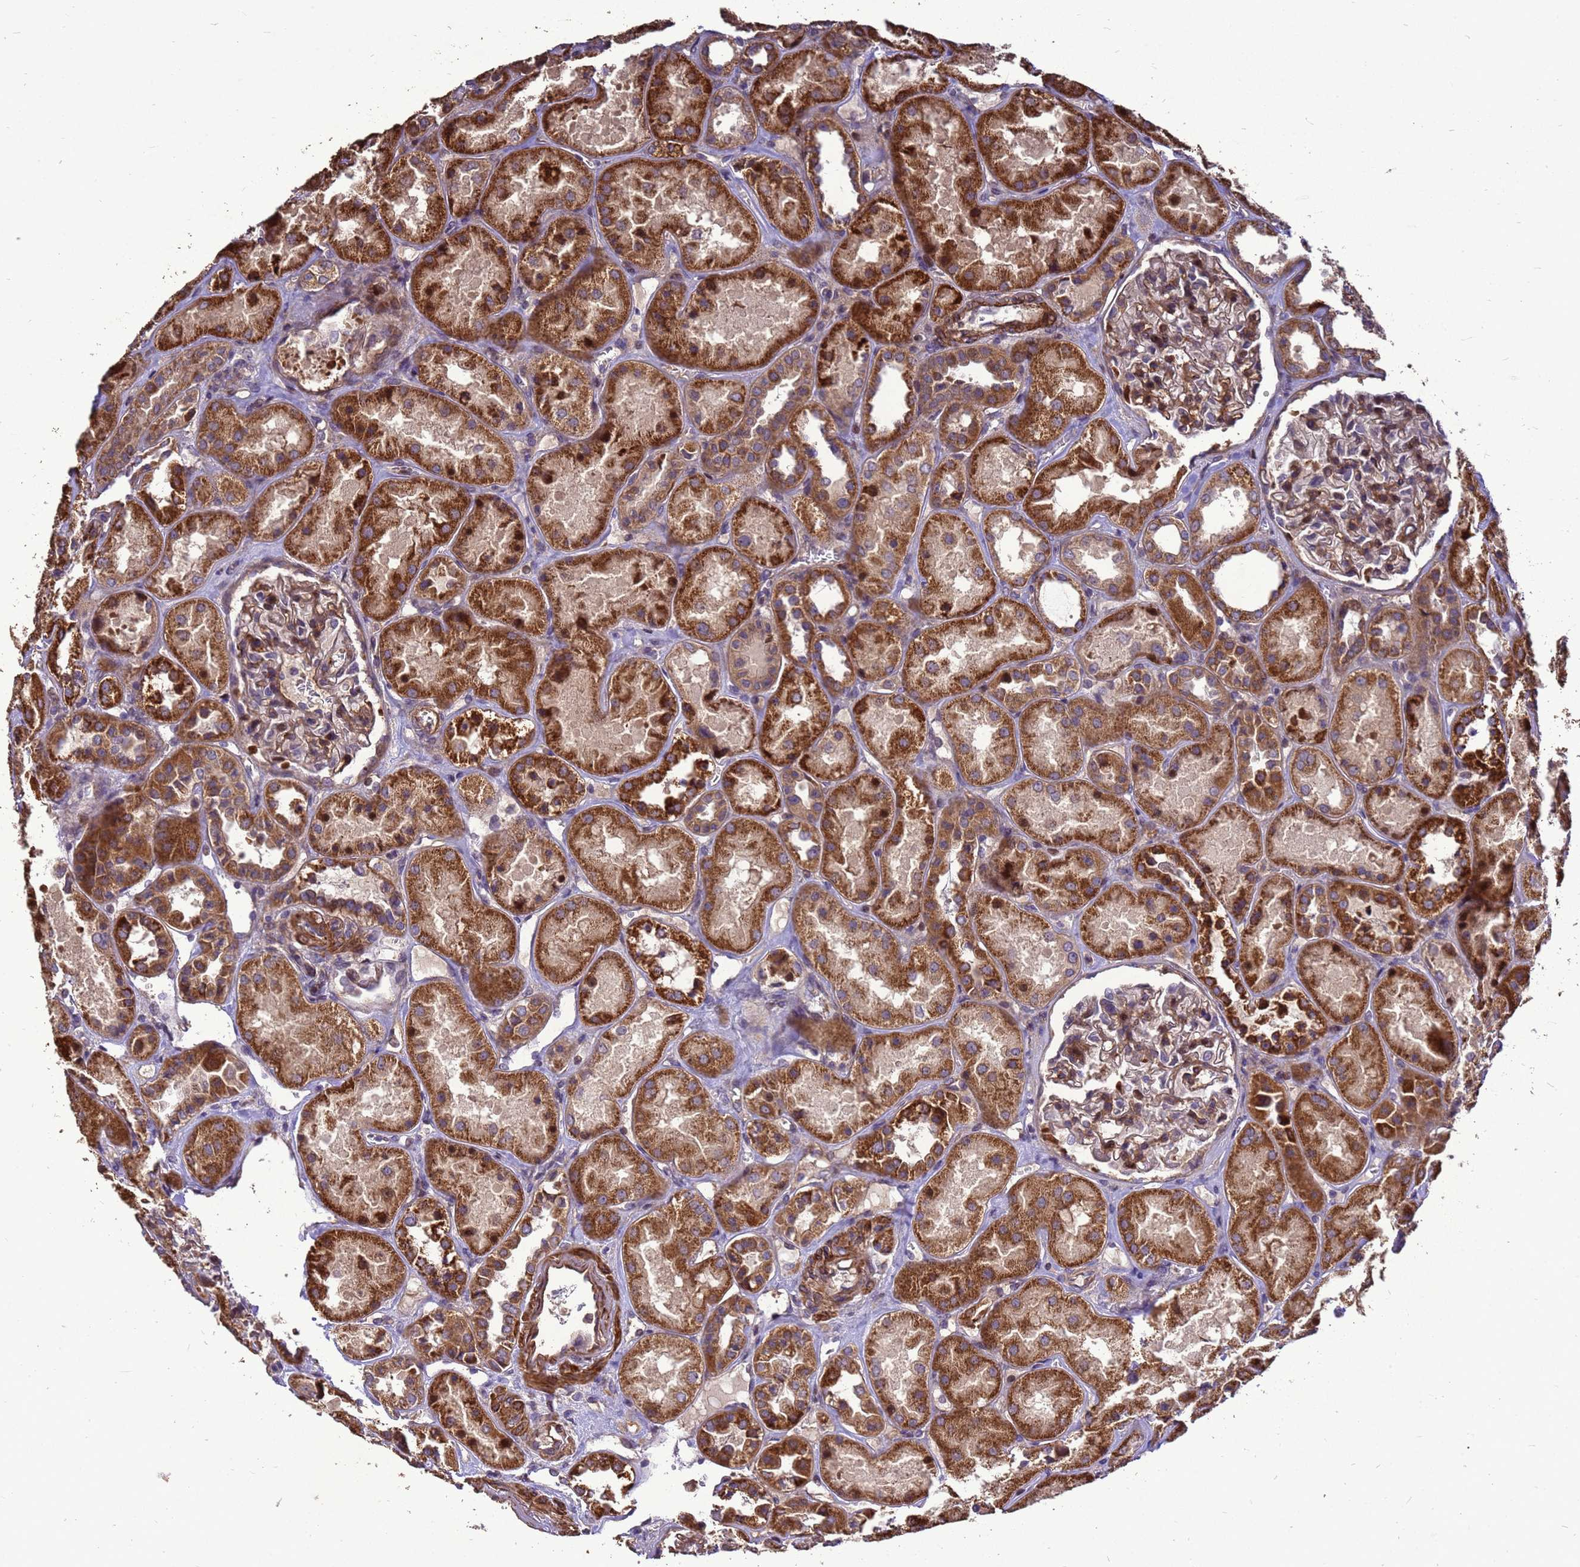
{"staining": {"intensity": "weak", "quantity": ">75%", "location": "cytoplasmic/membranous"}, "tissue": "kidney", "cell_type": "Cells in glomeruli", "image_type": "normal", "snomed": [{"axis": "morphology", "description": "Normal tissue, NOS"}, {"axis": "topography", "description": "Kidney"}], "caption": "Immunohistochemistry (IHC) staining of normal kidney, which displays low levels of weak cytoplasmic/membranous positivity in approximately >75% of cells in glomeruli indicating weak cytoplasmic/membranous protein positivity. The staining was performed using DAB (brown) for protein detection and nuclei were counterstained in hematoxylin (blue).", "gene": "RSPRY1", "patient": {"sex": "male", "age": 70}}